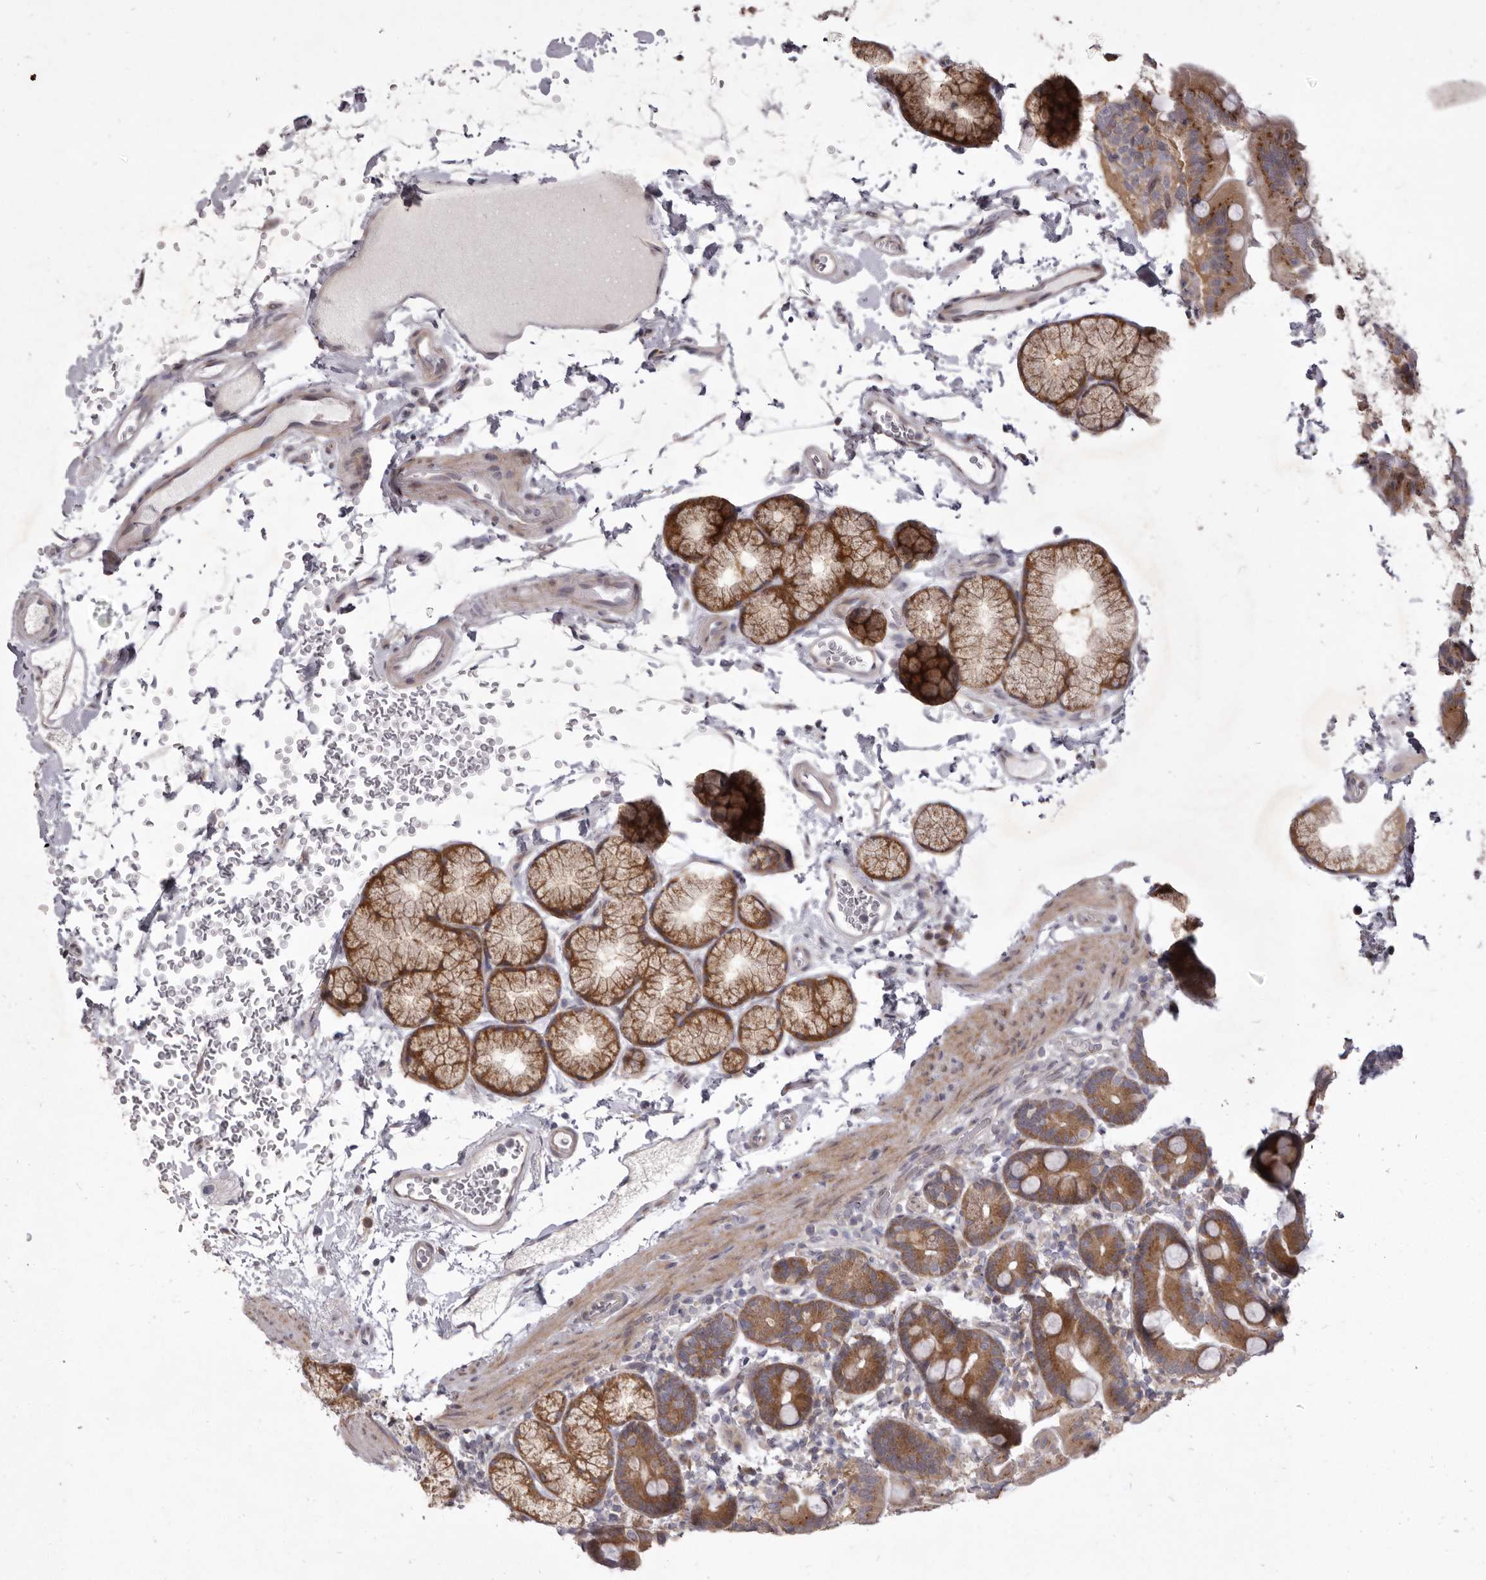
{"staining": {"intensity": "moderate", "quantity": ">75%", "location": "cytoplasmic/membranous"}, "tissue": "duodenum", "cell_type": "Glandular cells", "image_type": "normal", "snomed": [{"axis": "morphology", "description": "Normal tissue, NOS"}, {"axis": "topography", "description": "Duodenum"}], "caption": "The histopathology image displays immunohistochemical staining of normal duodenum. There is moderate cytoplasmic/membranous positivity is present in approximately >75% of glandular cells. The staining was performed using DAB, with brown indicating positive protein expression. Nuclei are stained blue with hematoxylin.", "gene": "TBC1D8B", "patient": {"sex": "male", "age": 54}}